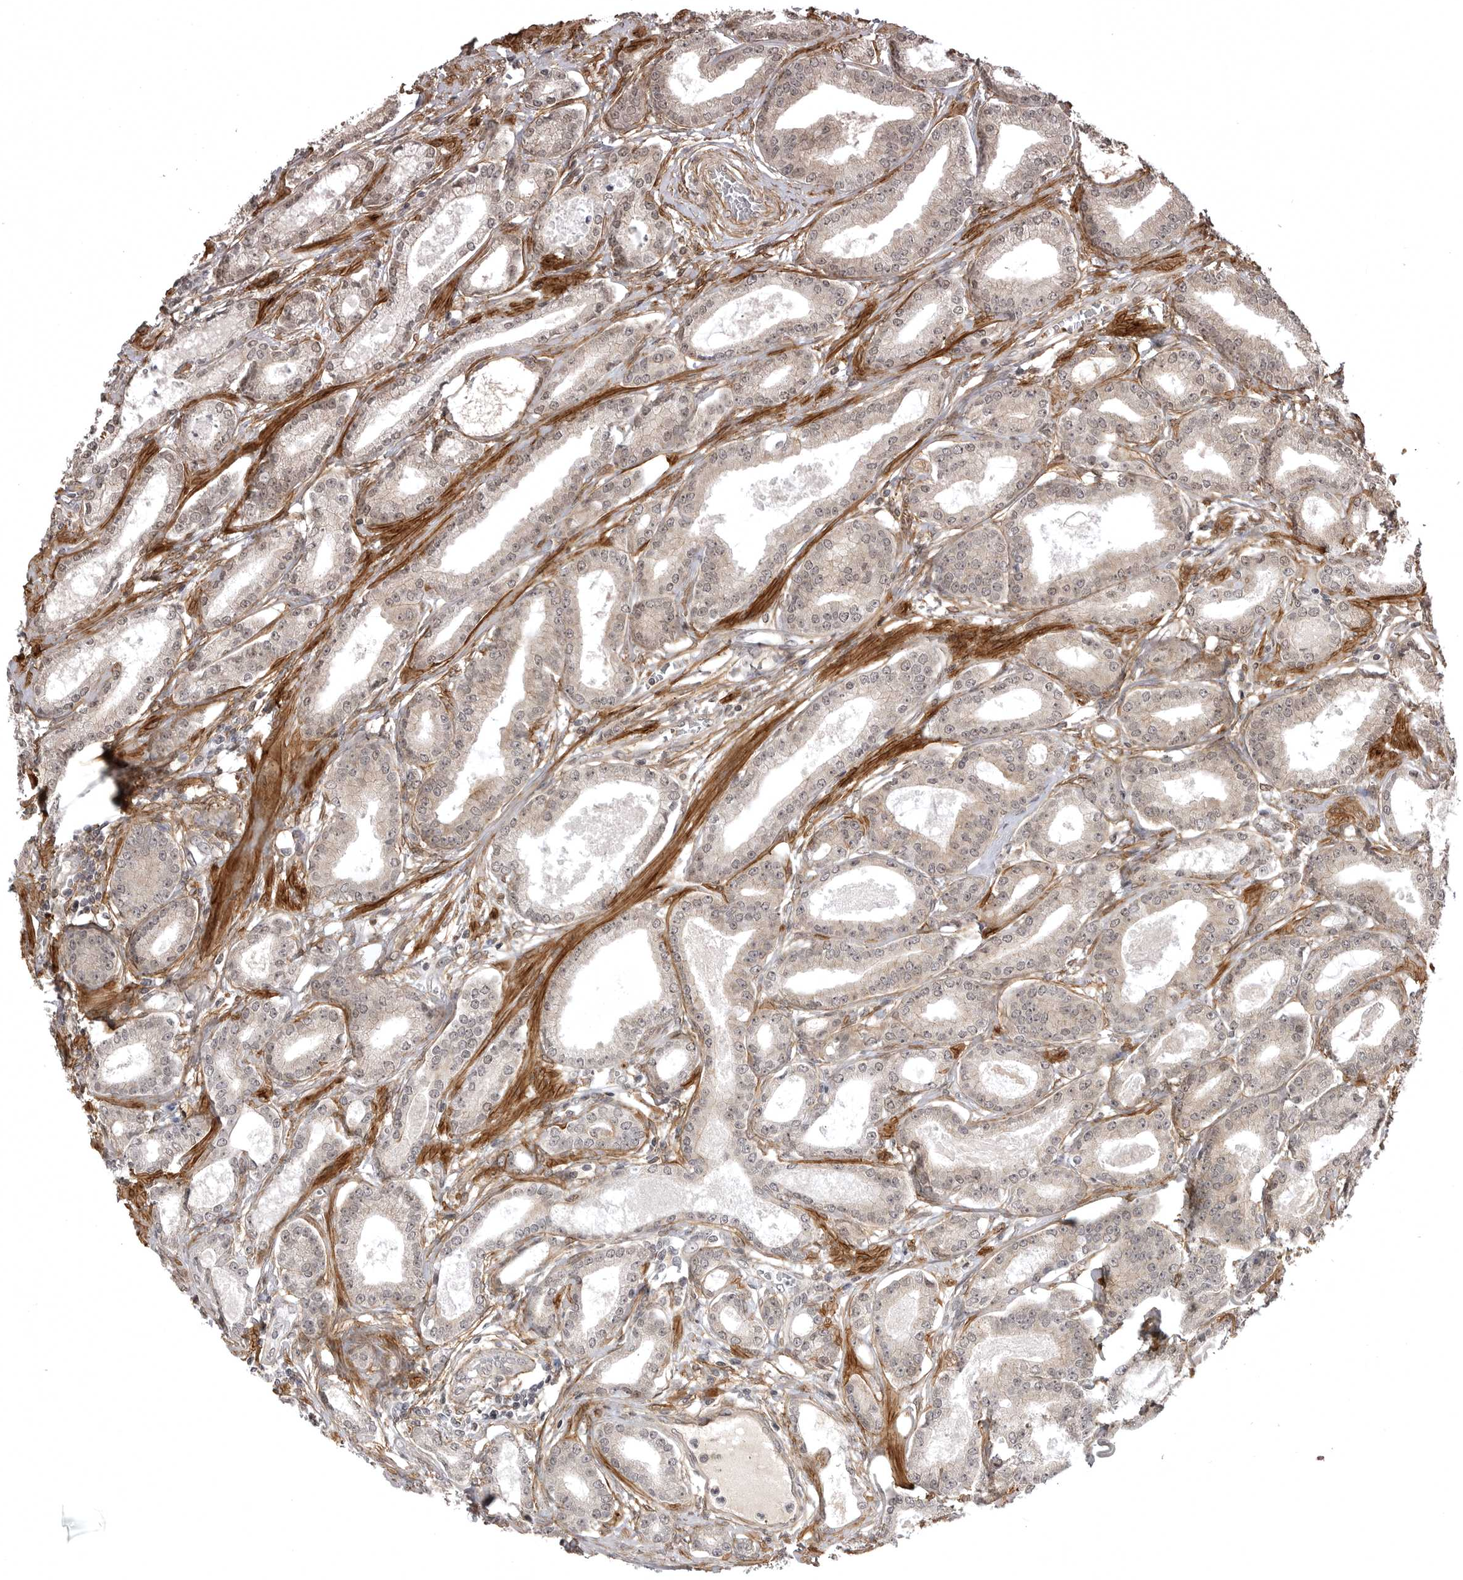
{"staining": {"intensity": "negative", "quantity": "none", "location": "none"}, "tissue": "prostate cancer", "cell_type": "Tumor cells", "image_type": "cancer", "snomed": [{"axis": "morphology", "description": "Adenocarcinoma, Low grade"}, {"axis": "topography", "description": "Prostate"}], "caption": "High magnification brightfield microscopy of low-grade adenocarcinoma (prostate) stained with DAB (3,3'-diaminobenzidine) (brown) and counterstained with hematoxylin (blue): tumor cells show no significant expression.", "gene": "SORBS1", "patient": {"sex": "male", "age": 60}}